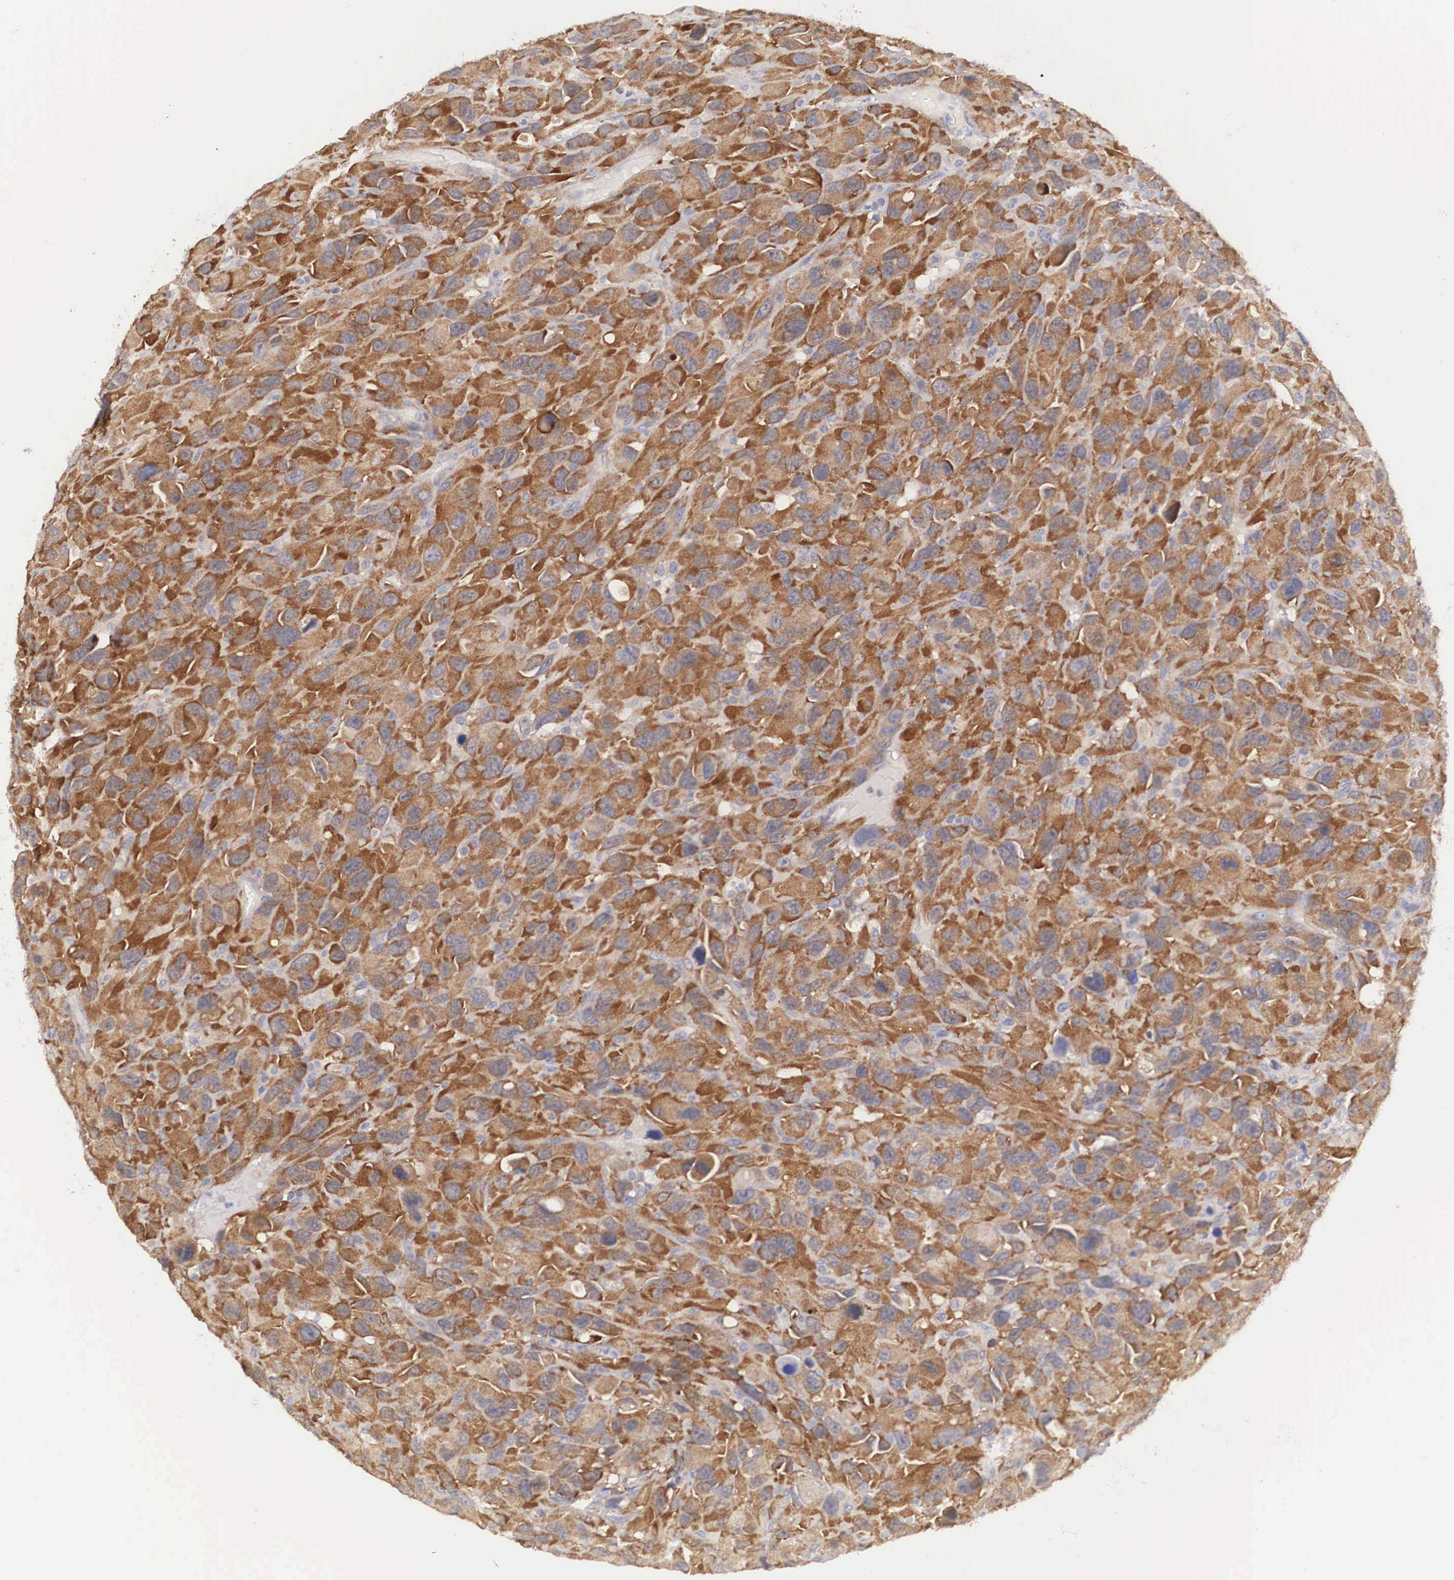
{"staining": {"intensity": "strong", "quantity": ">75%", "location": "cytoplasmic/membranous"}, "tissue": "renal cancer", "cell_type": "Tumor cells", "image_type": "cancer", "snomed": [{"axis": "morphology", "description": "Adenocarcinoma, NOS"}, {"axis": "topography", "description": "Kidney"}], "caption": "A high-resolution micrograph shows immunohistochemistry (IHC) staining of renal cancer, which exhibits strong cytoplasmic/membranous positivity in about >75% of tumor cells. (Brightfield microscopy of DAB IHC at high magnification).", "gene": "TXLNG", "patient": {"sex": "male", "age": 79}}